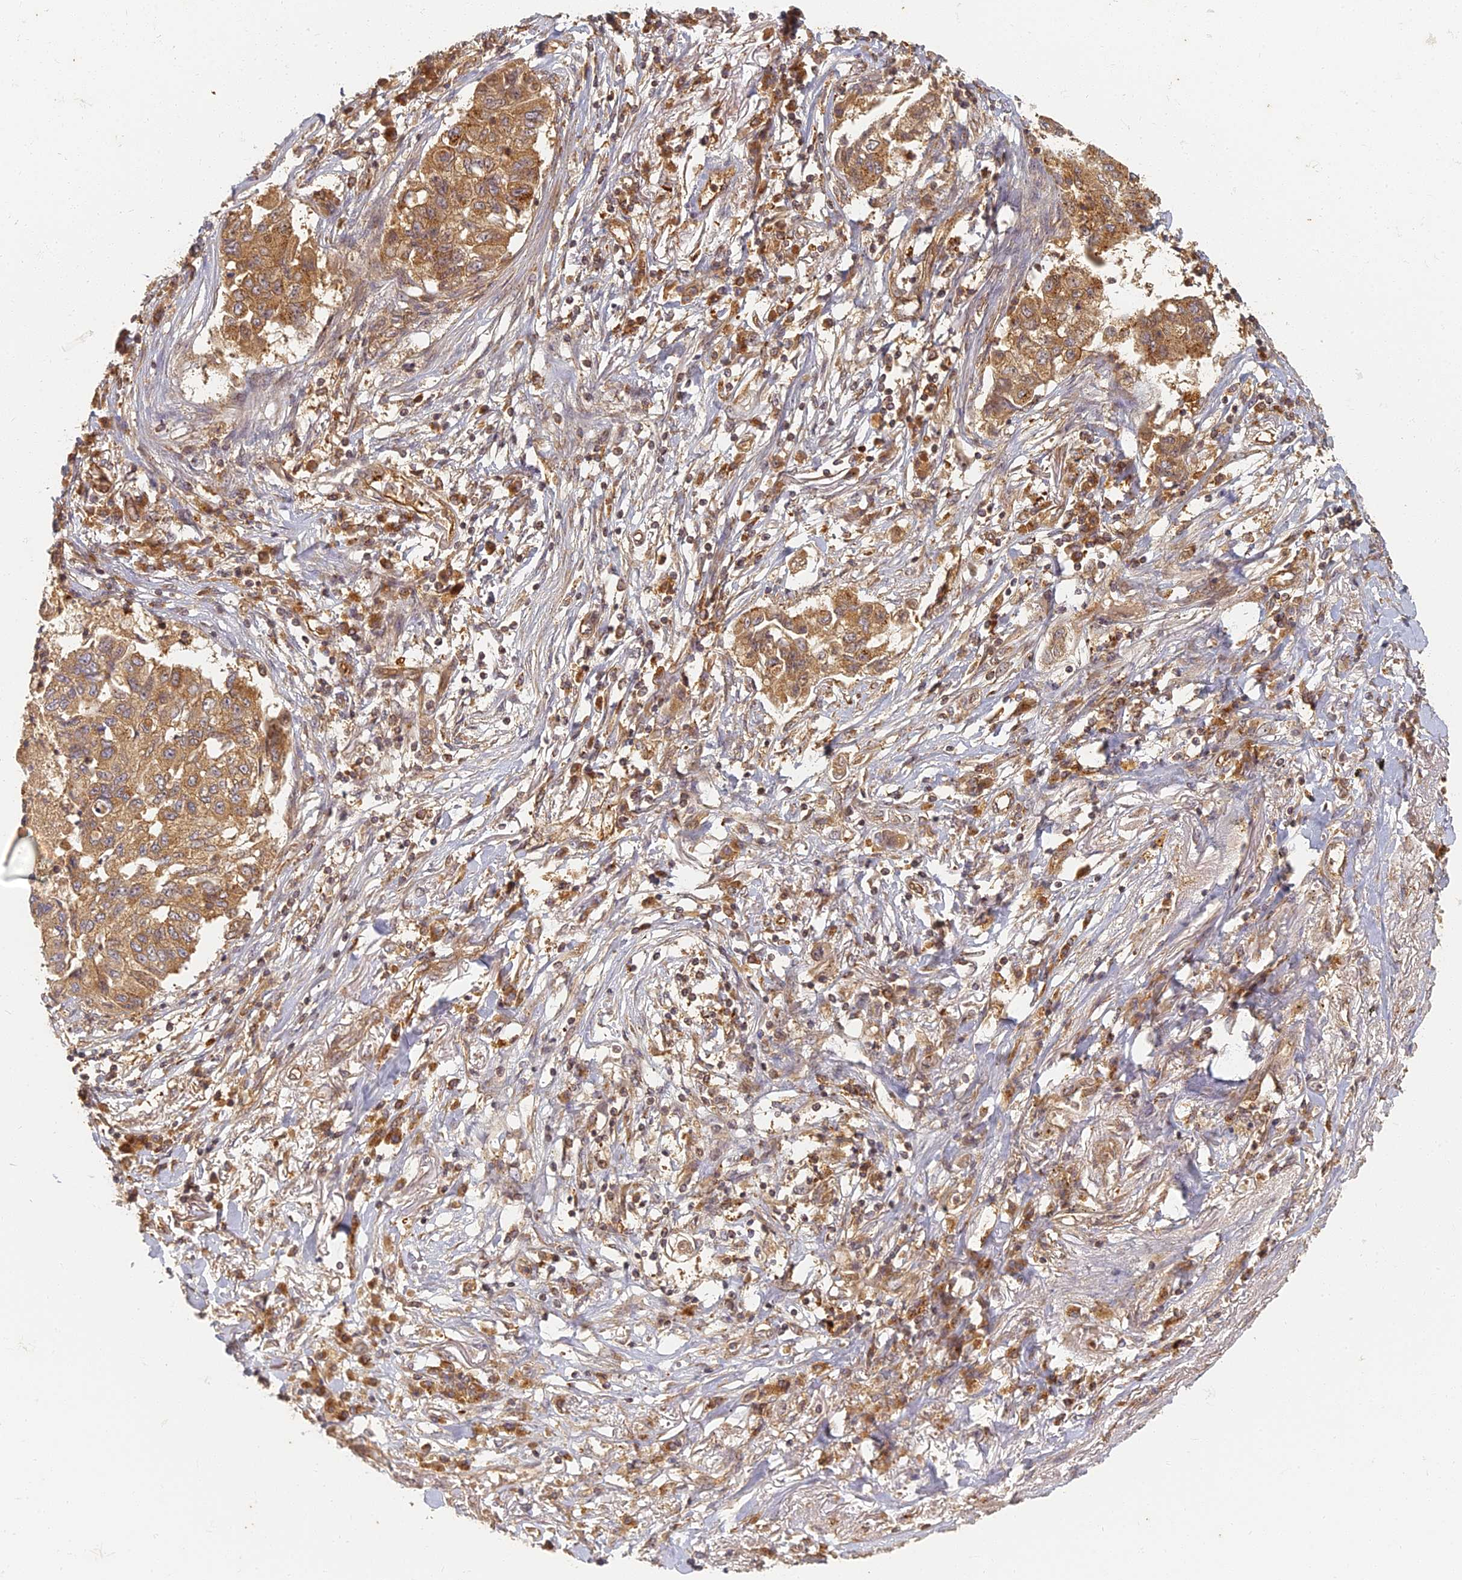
{"staining": {"intensity": "moderate", "quantity": ">75%", "location": "cytoplasmic/membranous"}, "tissue": "lung cancer", "cell_type": "Tumor cells", "image_type": "cancer", "snomed": [{"axis": "morphology", "description": "Squamous cell carcinoma, NOS"}, {"axis": "topography", "description": "Lung"}], "caption": "Moderate cytoplasmic/membranous positivity for a protein is seen in about >75% of tumor cells of squamous cell carcinoma (lung) using immunohistochemistry (IHC).", "gene": "INO80D", "patient": {"sex": "male", "age": 74}}